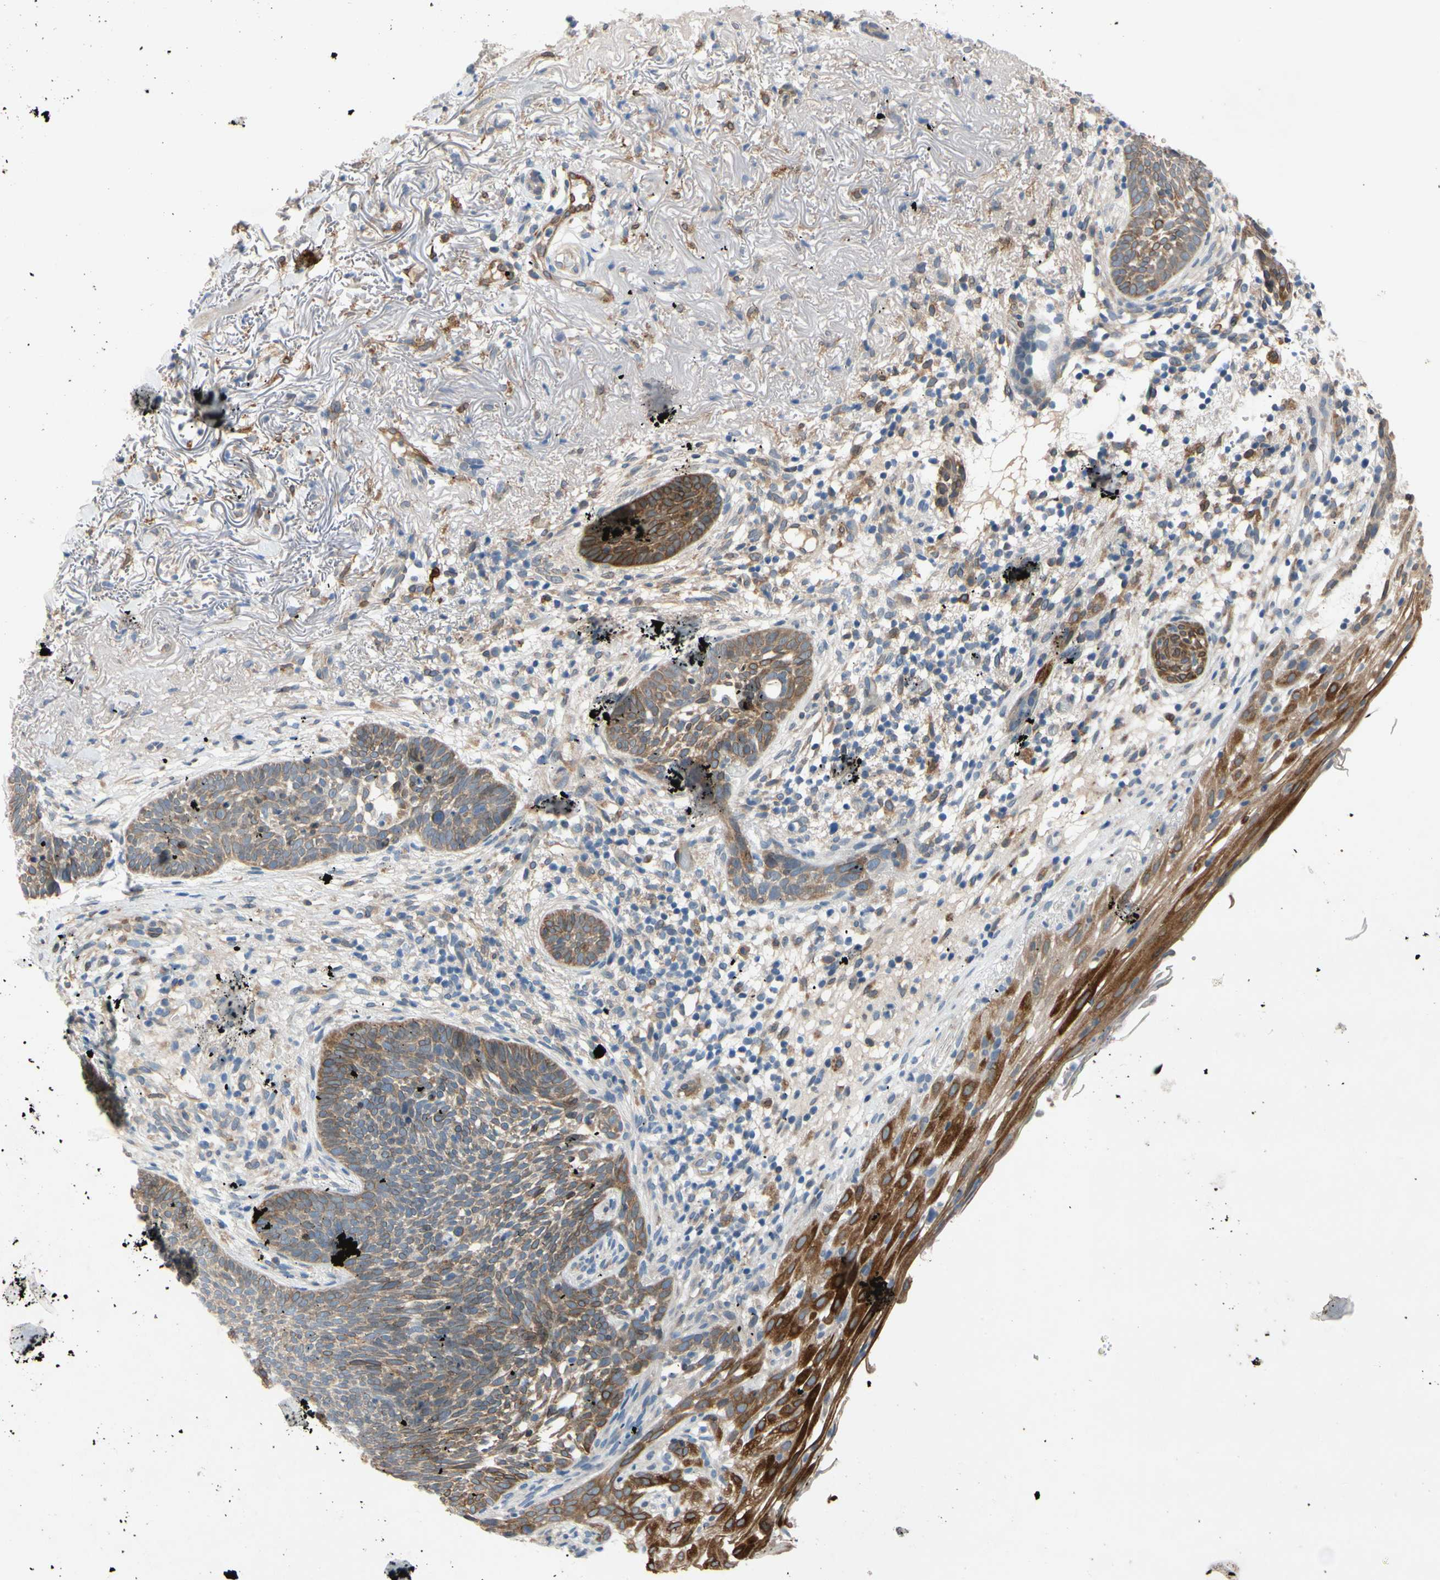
{"staining": {"intensity": "moderate", "quantity": ">75%", "location": "cytoplasmic/membranous"}, "tissue": "skin cancer", "cell_type": "Tumor cells", "image_type": "cancer", "snomed": [{"axis": "morphology", "description": "Basal cell carcinoma"}, {"axis": "topography", "description": "Skin"}], "caption": "A brown stain shows moderate cytoplasmic/membranous expression of a protein in human basal cell carcinoma (skin) tumor cells. (DAB (3,3'-diaminobenzidine) IHC with brightfield microscopy, high magnification).", "gene": "PRXL2A", "patient": {"sex": "female", "age": 70}}